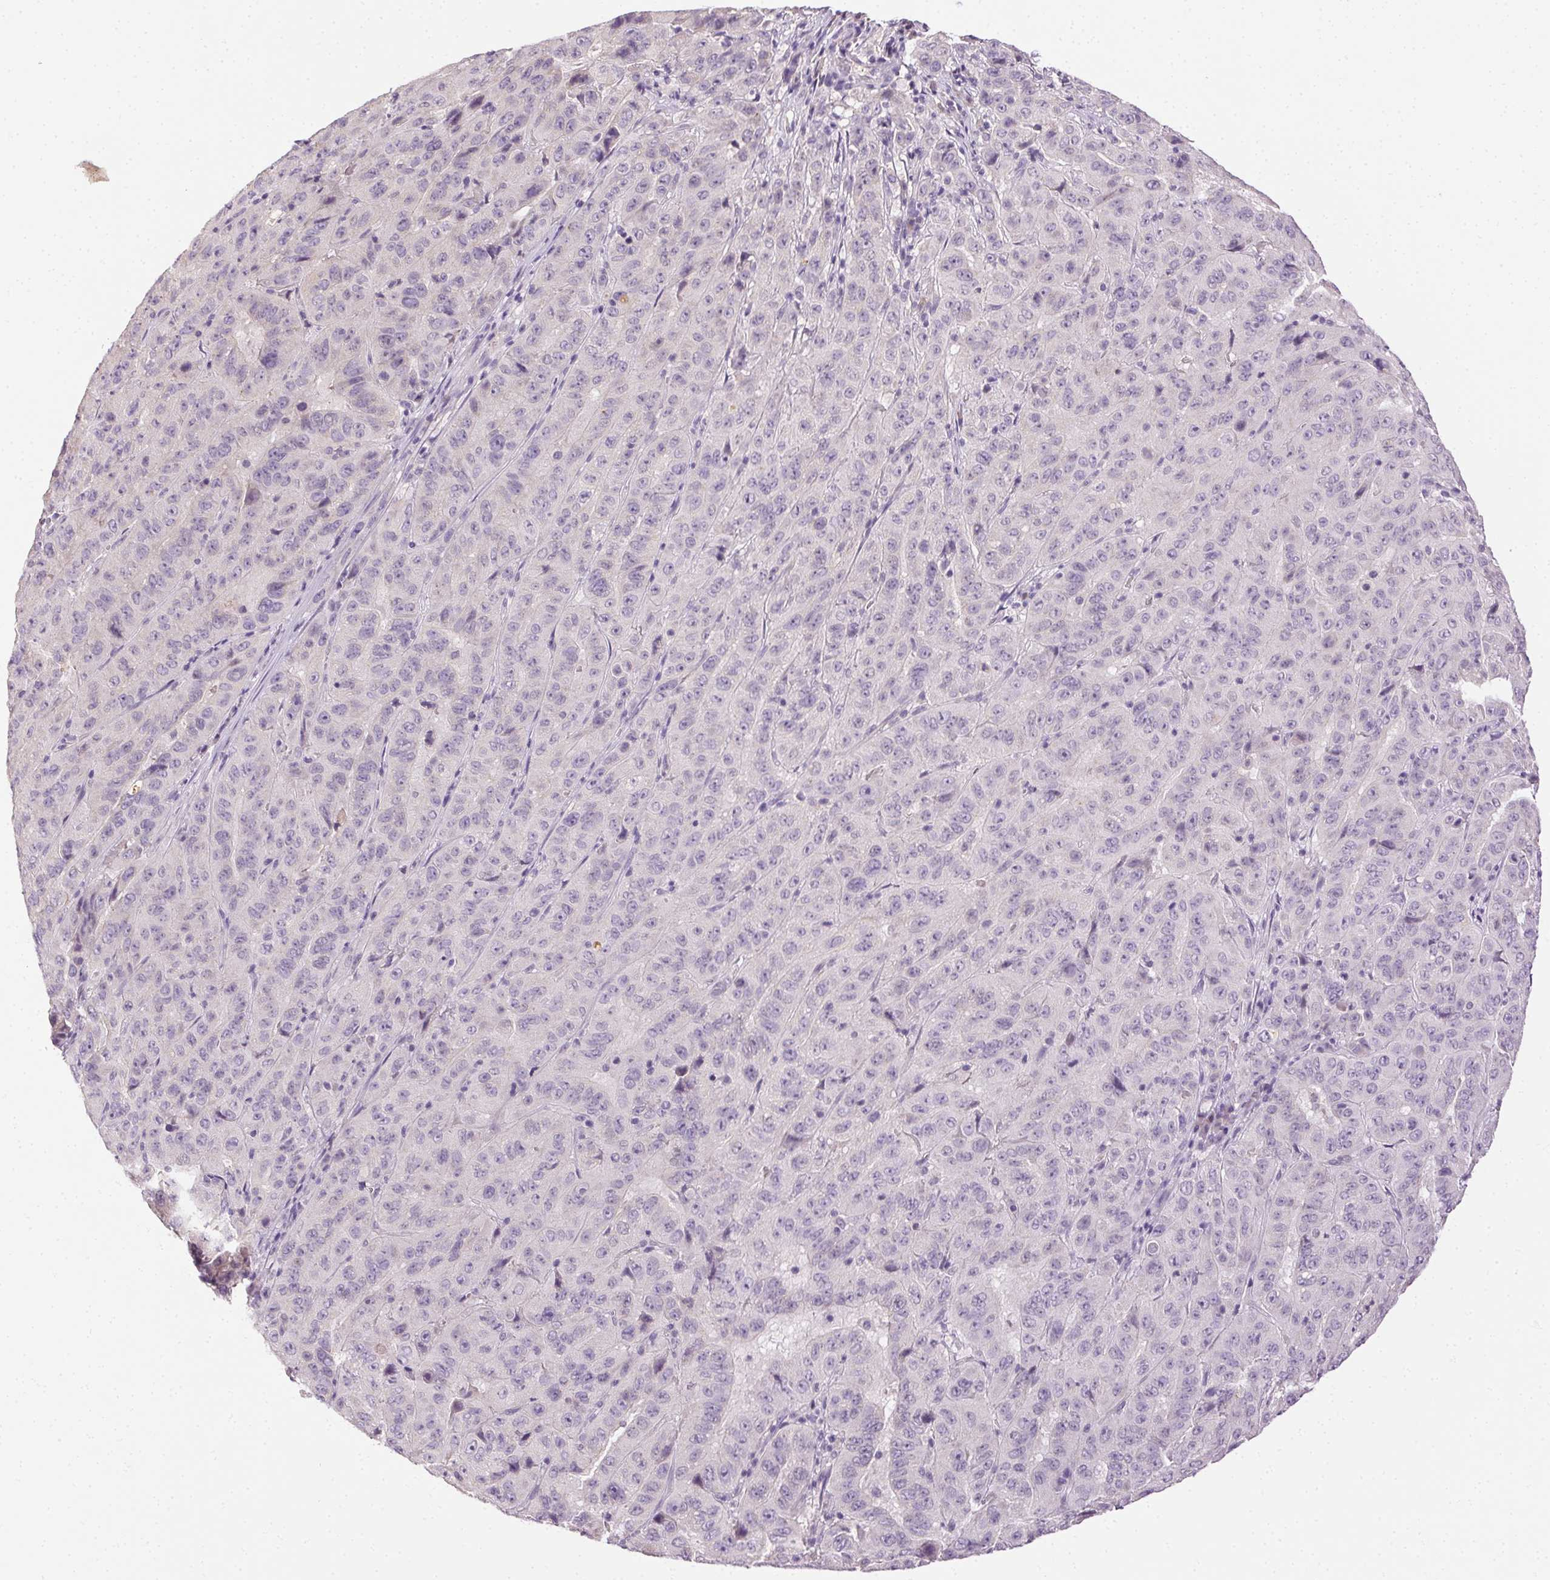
{"staining": {"intensity": "negative", "quantity": "none", "location": "none"}, "tissue": "pancreatic cancer", "cell_type": "Tumor cells", "image_type": "cancer", "snomed": [{"axis": "morphology", "description": "Adenocarcinoma, NOS"}, {"axis": "topography", "description": "Pancreas"}], "caption": "Pancreatic adenocarcinoma stained for a protein using immunohistochemistry shows no staining tumor cells.", "gene": "BPIFB2", "patient": {"sex": "male", "age": 63}}